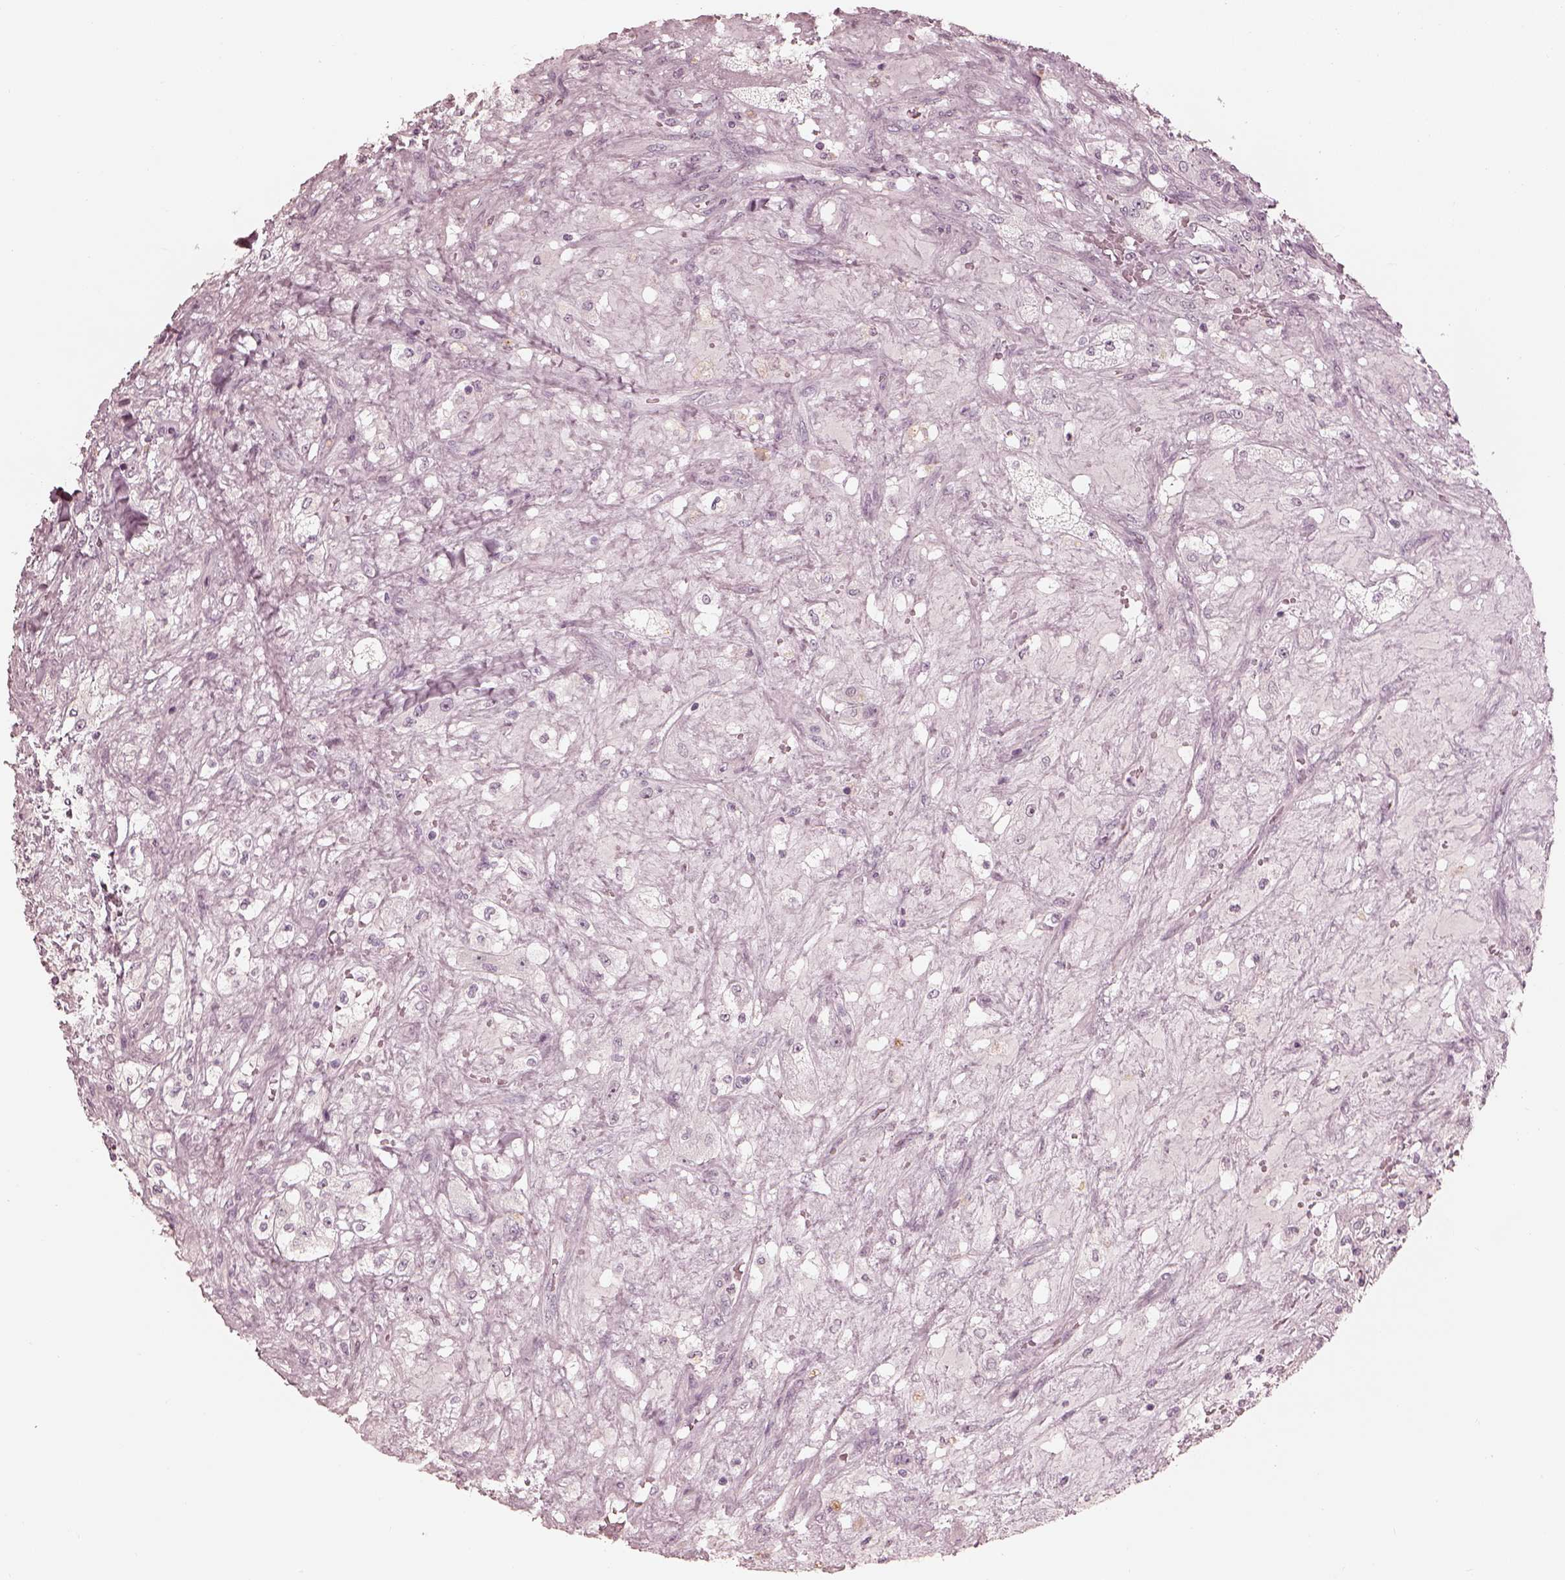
{"staining": {"intensity": "negative", "quantity": "none", "location": "none"}, "tissue": "renal cancer", "cell_type": "Tumor cells", "image_type": "cancer", "snomed": [{"axis": "morphology", "description": "Adenocarcinoma, NOS"}, {"axis": "topography", "description": "Kidney"}], "caption": "A high-resolution histopathology image shows immunohistochemistry (IHC) staining of adenocarcinoma (renal), which demonstrates no significant positivity in tumor cells. The staining is performed using DAB brown chromogen with nuclei counter-stained in using hematoxylin.", "gene": "ADRB3", "patient": {"sex": "female", "age": 63}}